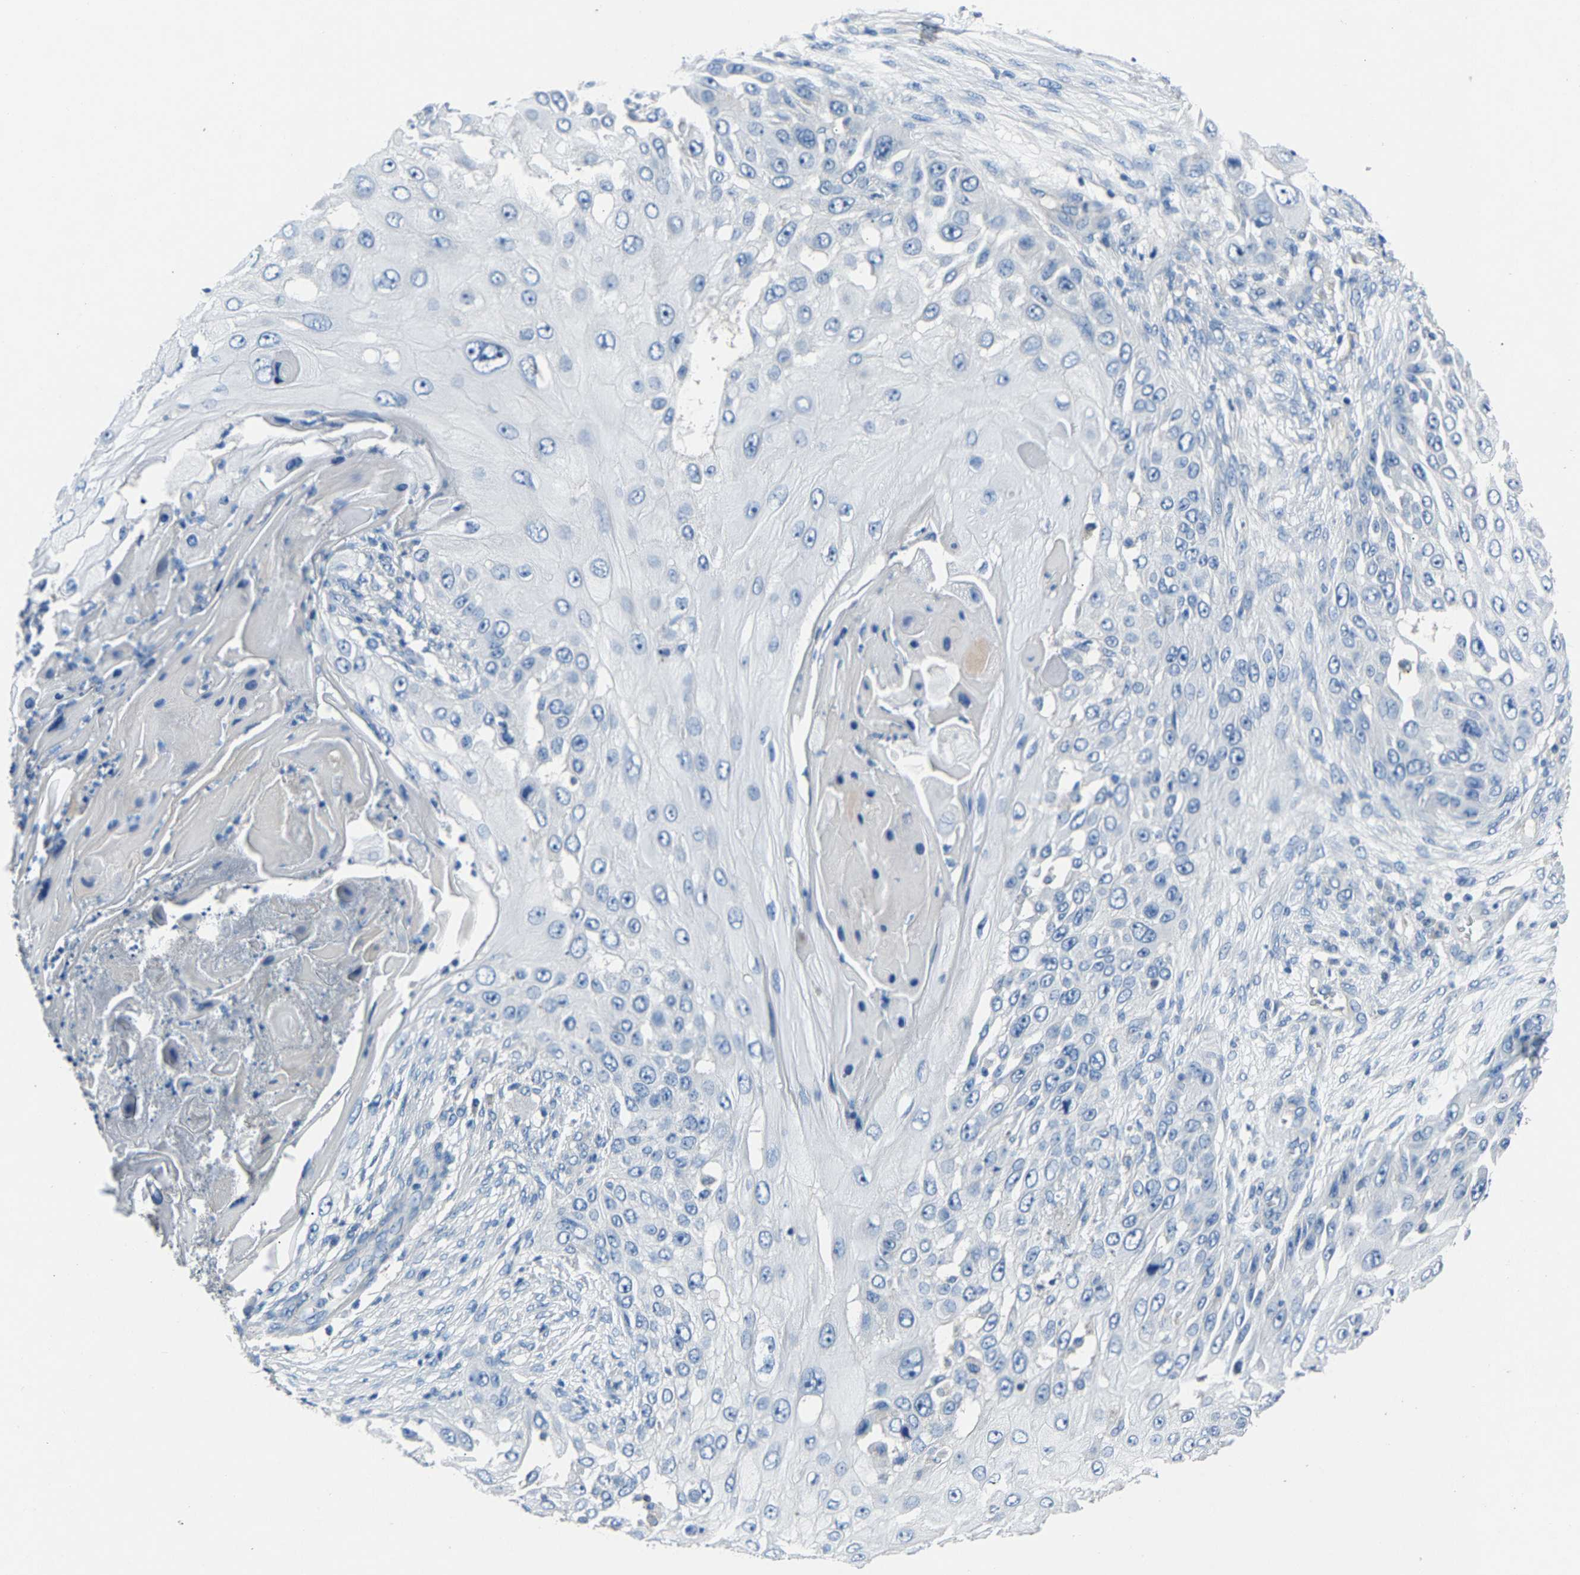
{"staining": {"intensity": "negative", "quantity": "none", "location": "none"}, "tissue": "skin cancer", "cell_type": "Tumor cells", "image_type": "cancer", "snomed": [{"axis": "morphology", "description": "Squamous cell carcinoma, NOS"}, {"axis": "topography", "description": "Skin"}], "caption": "Skin cancer was stained to show a protein in brown. There is no significant positivity in tumor cells. Nuclei are stained in blue.", "gene": "DNAAF5", "patient": {"sex": "female", "age": 44}}